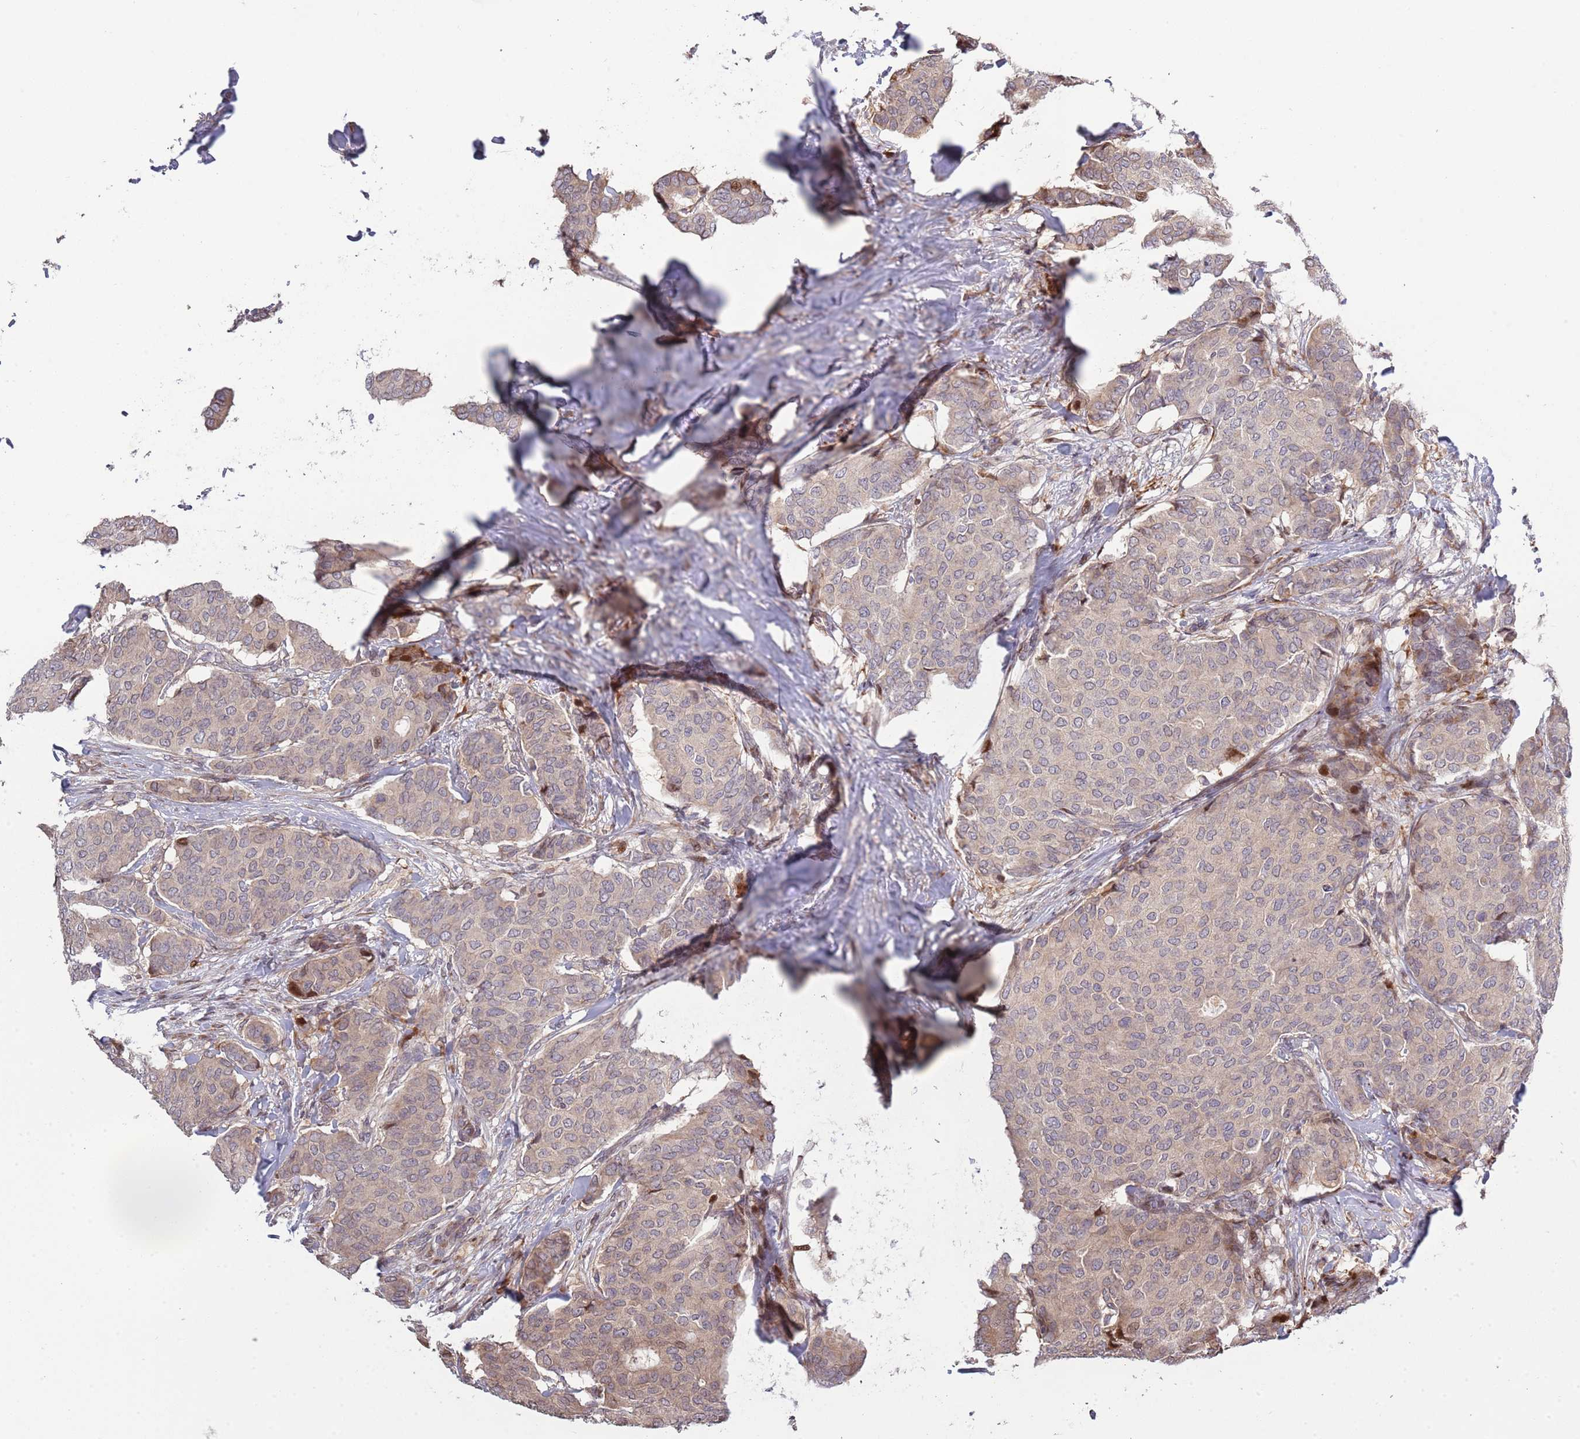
{"staining": {"intensity": "weak", "quantity": "<25%", "location": "cytoplasmic/membranous"}, "tissue": "breast cancer", "cell_type": "Tumor cells", "image_type": "cancer", "snomed": [{"axis": "morphology", "description": "Duct carcinoma"}, {"axis": "topography", "description": "Breast"}], "caption": "Immunohistochemical staining of human breast invasive ductal carcinoma shows no significant staining in tumor cells.", "gene": "SYNDIG1L", "patient": {"sex": "female", "age": 75}}